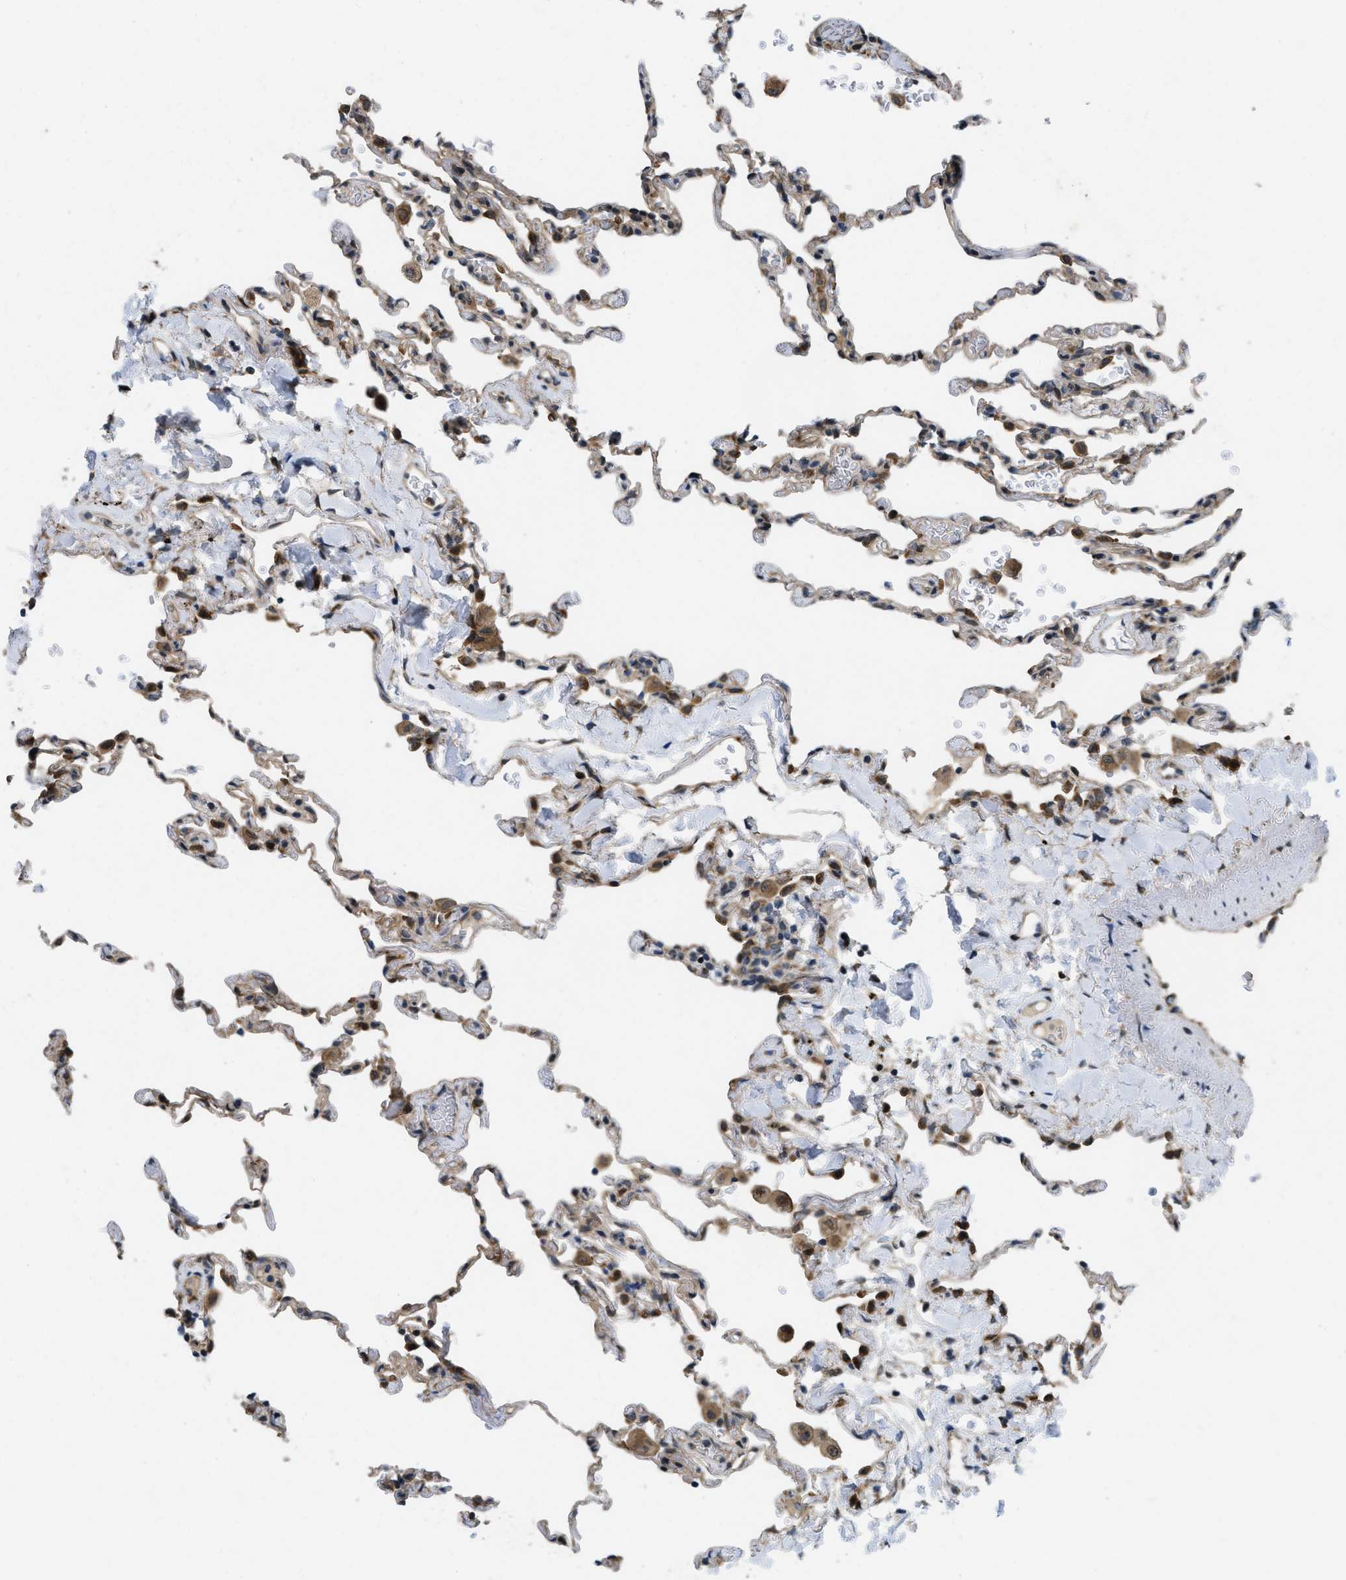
{"staining": {"intensity": "weak", "quantity": "<25%", "location": "cytoplasmic/membranous"}, "tissue": "lung", "cell_type": "Alveolar cells", "image_type": "normal", "snomed": [{"axis": "morphology", "description": "Normal tissue, NOS"}, {"axis": "topography", "description": "Lung"}], "caption": "The micrograph shows no staining of alveolar cells in unremarkable lung. Brightfield microscopy of immunohistochemistry (IHC) stained with DAB (3,3'-diaminobenzidine) (brown) and hematoxylin (blue), captured at high magnification.", "gene": "IFNLR1", "patient": {"sex": "male", "age": 59}}